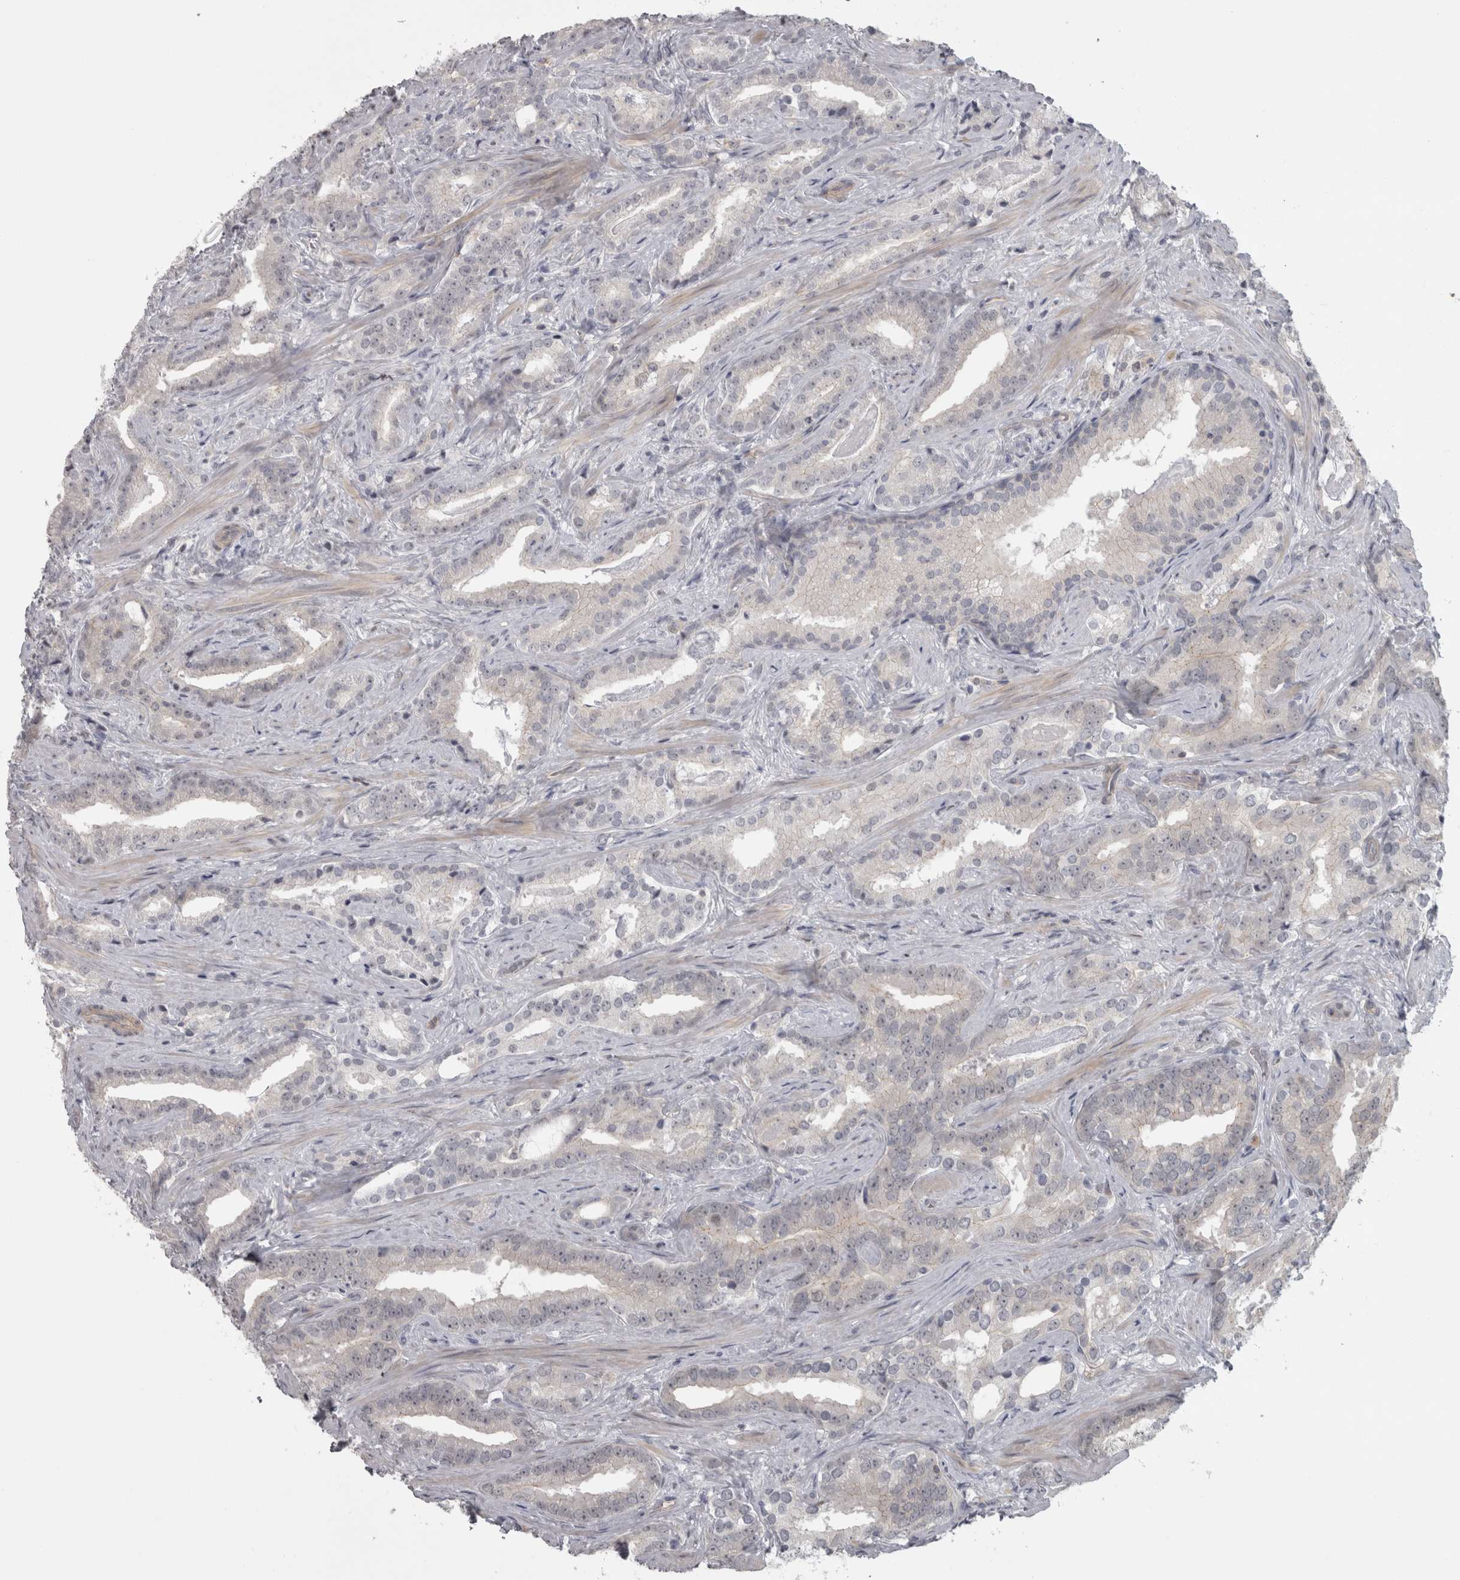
{"staining": {"intensity": "weak", "quantity": "<25%", "location": "nuclear"}, "tissue": "prostate cancer", "cell_type": "Tumor cells", "image_type": "cancer", "snomed": [{"axis": "morphology", "description": "Adenocarcinoma, Low grade"}, {"axis": "topography", "description": "Prostate"}], "caption": "This is a histopathology image of immunohistochemistry staining of low-grade adenocarcinoma (prostate), which shows no staining in tumor cells.", "gene": "PPP1R12B", "patient": {"sex": "male", "age": 67}}